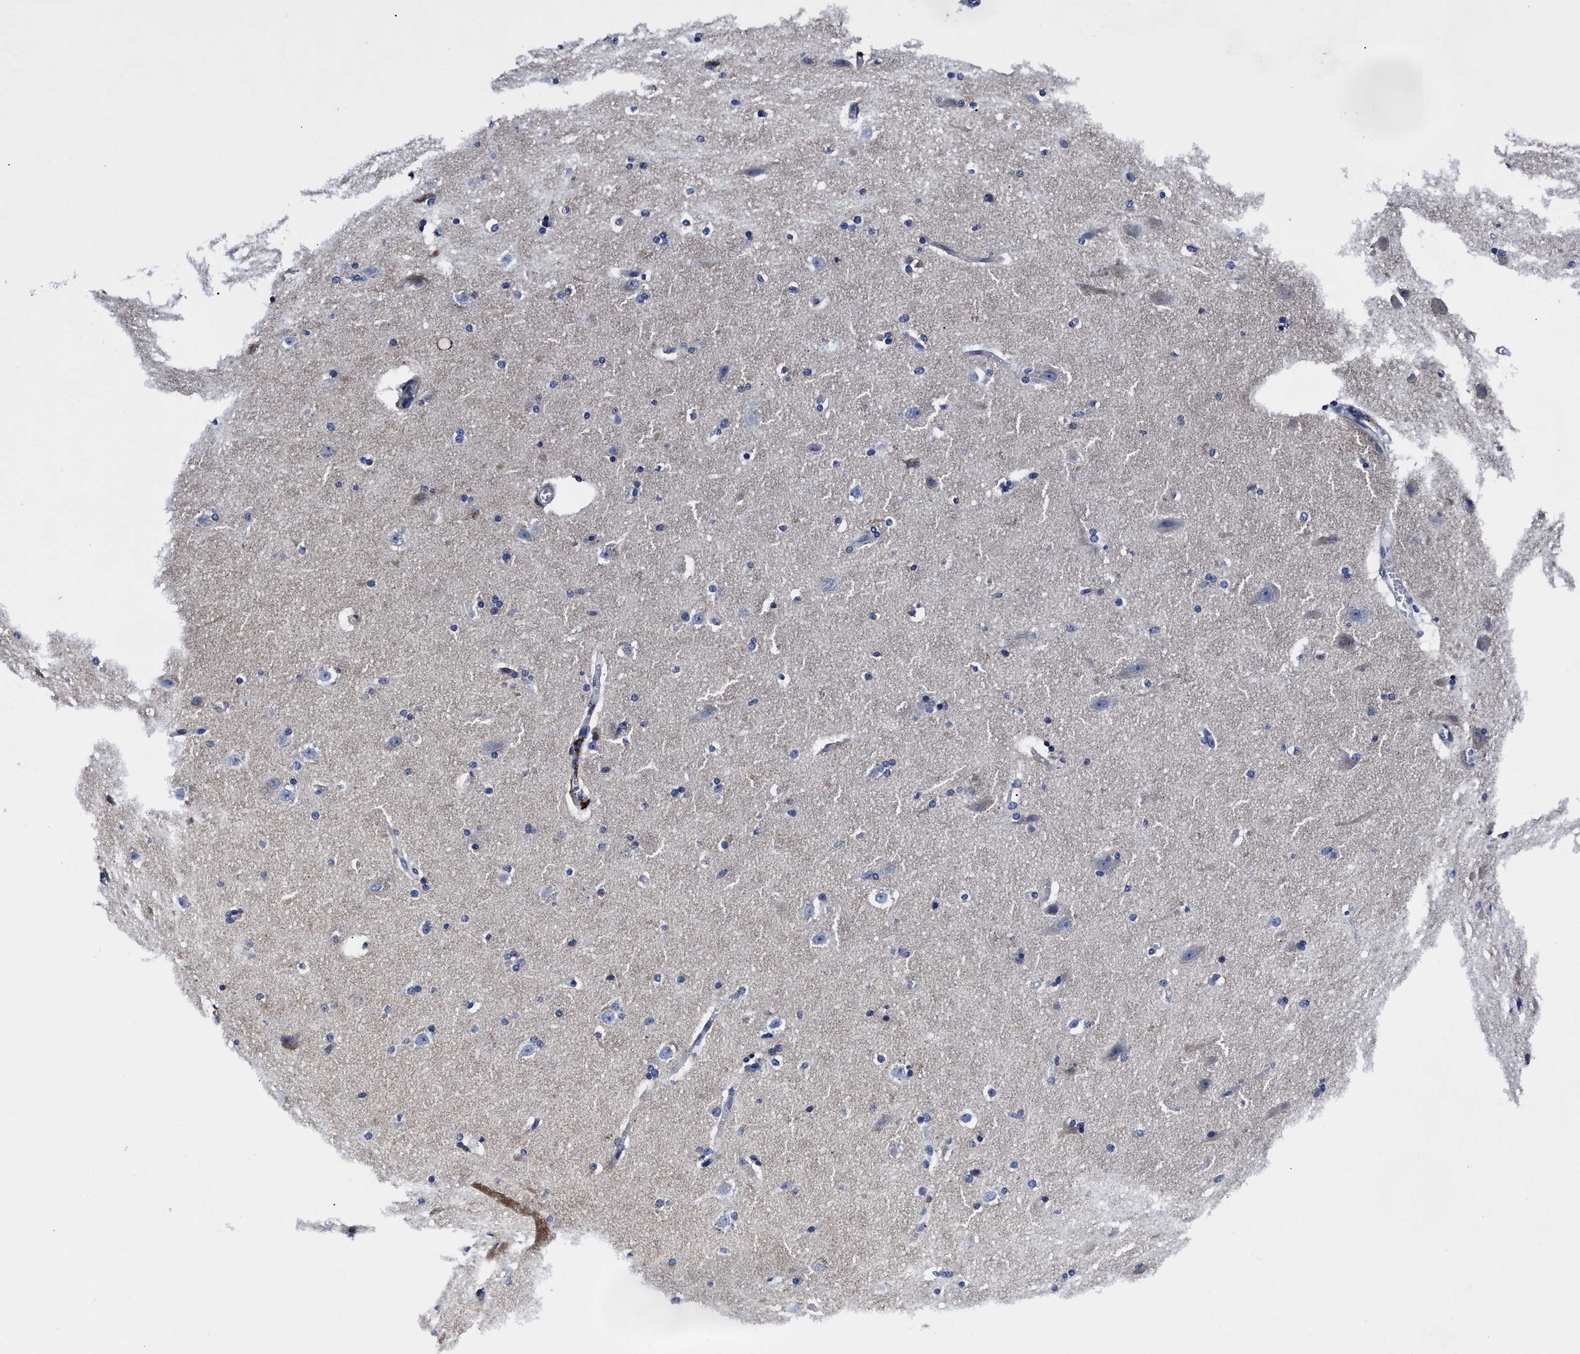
{"staining": {"intensity": "negative", "quantity": "none", "location": "none"}, "tissue": "cerebral cortex", "cell_type": "Endothelial cells", "image_type": "normal", "snomed": [{"axis": "morphology", "description": "Normal tissue, NOS"}, {"axis": "topography", "description": "Cerebral cortex"}, {"axis": "topography", "description": "Hippocampus"}], "caption": "An immunohistochemistry photomicrograph of benign cerebral cortex is shown. There is no staining in endothelial cells of cerebral cortex. (DAB (3,3'-diaminobenzidine) immunohistochemistry visualized using brightfield microscopy, high magnification).", "gene": "OLFML2A", "patient": {"sex": "female", "age": 19}}